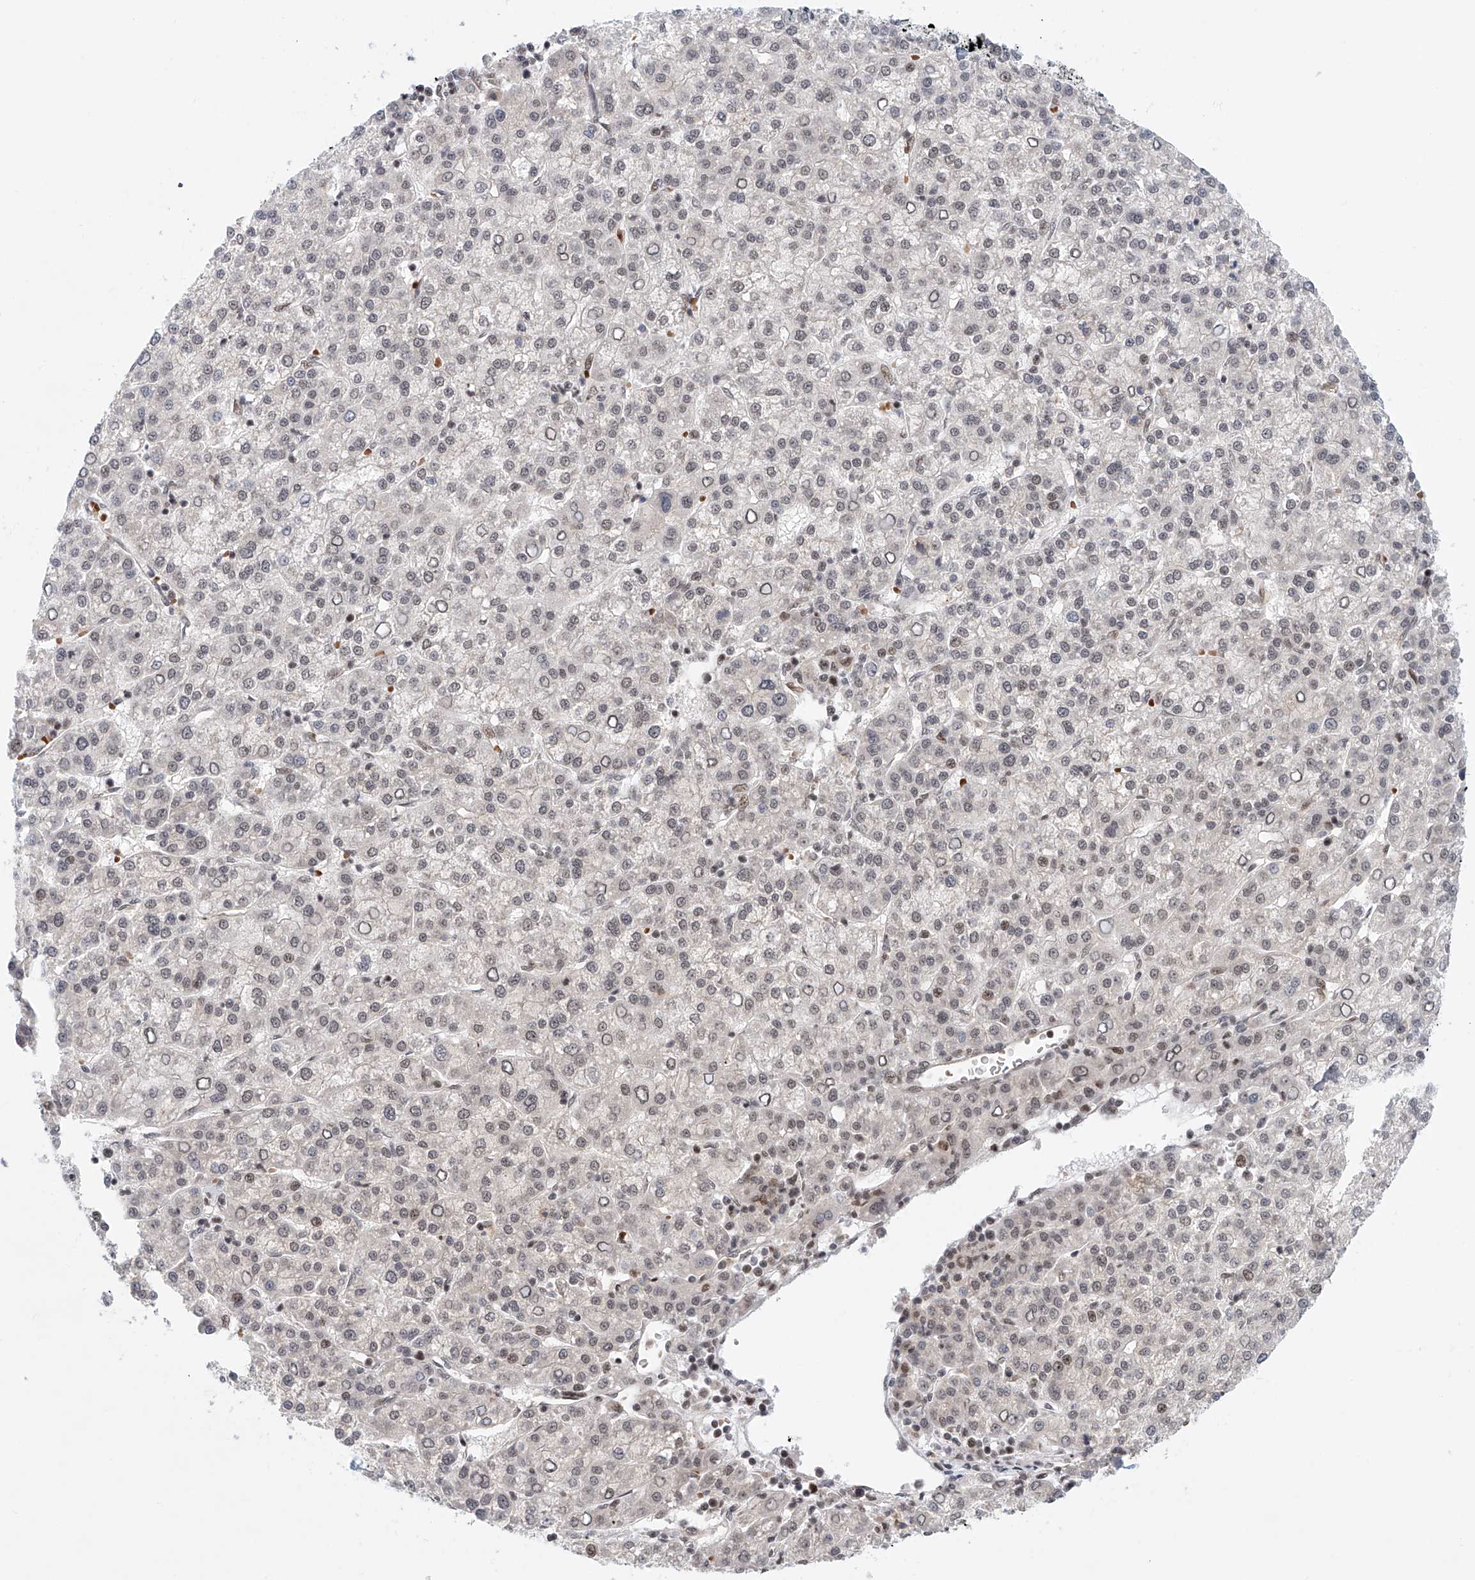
{"staining": {"intensity": "weak", "quantity": "<25%", "location": "nuclear"}, "tissue": "liver cancer", "cell_type": "Tumor cells", "image_type": "cancer", "snomed": [{"axis": "morphology", "description": "Carcinoma, Hepatocellular, NOS"}, {"axis": "topography", "description": "Liver"}], "caption": "Liver cancer was stained to show a protein in brown. There is no significant positivity in tumor cells.", "gene": "ZNF470", "patient": {"sex": "female", "age": 58}}